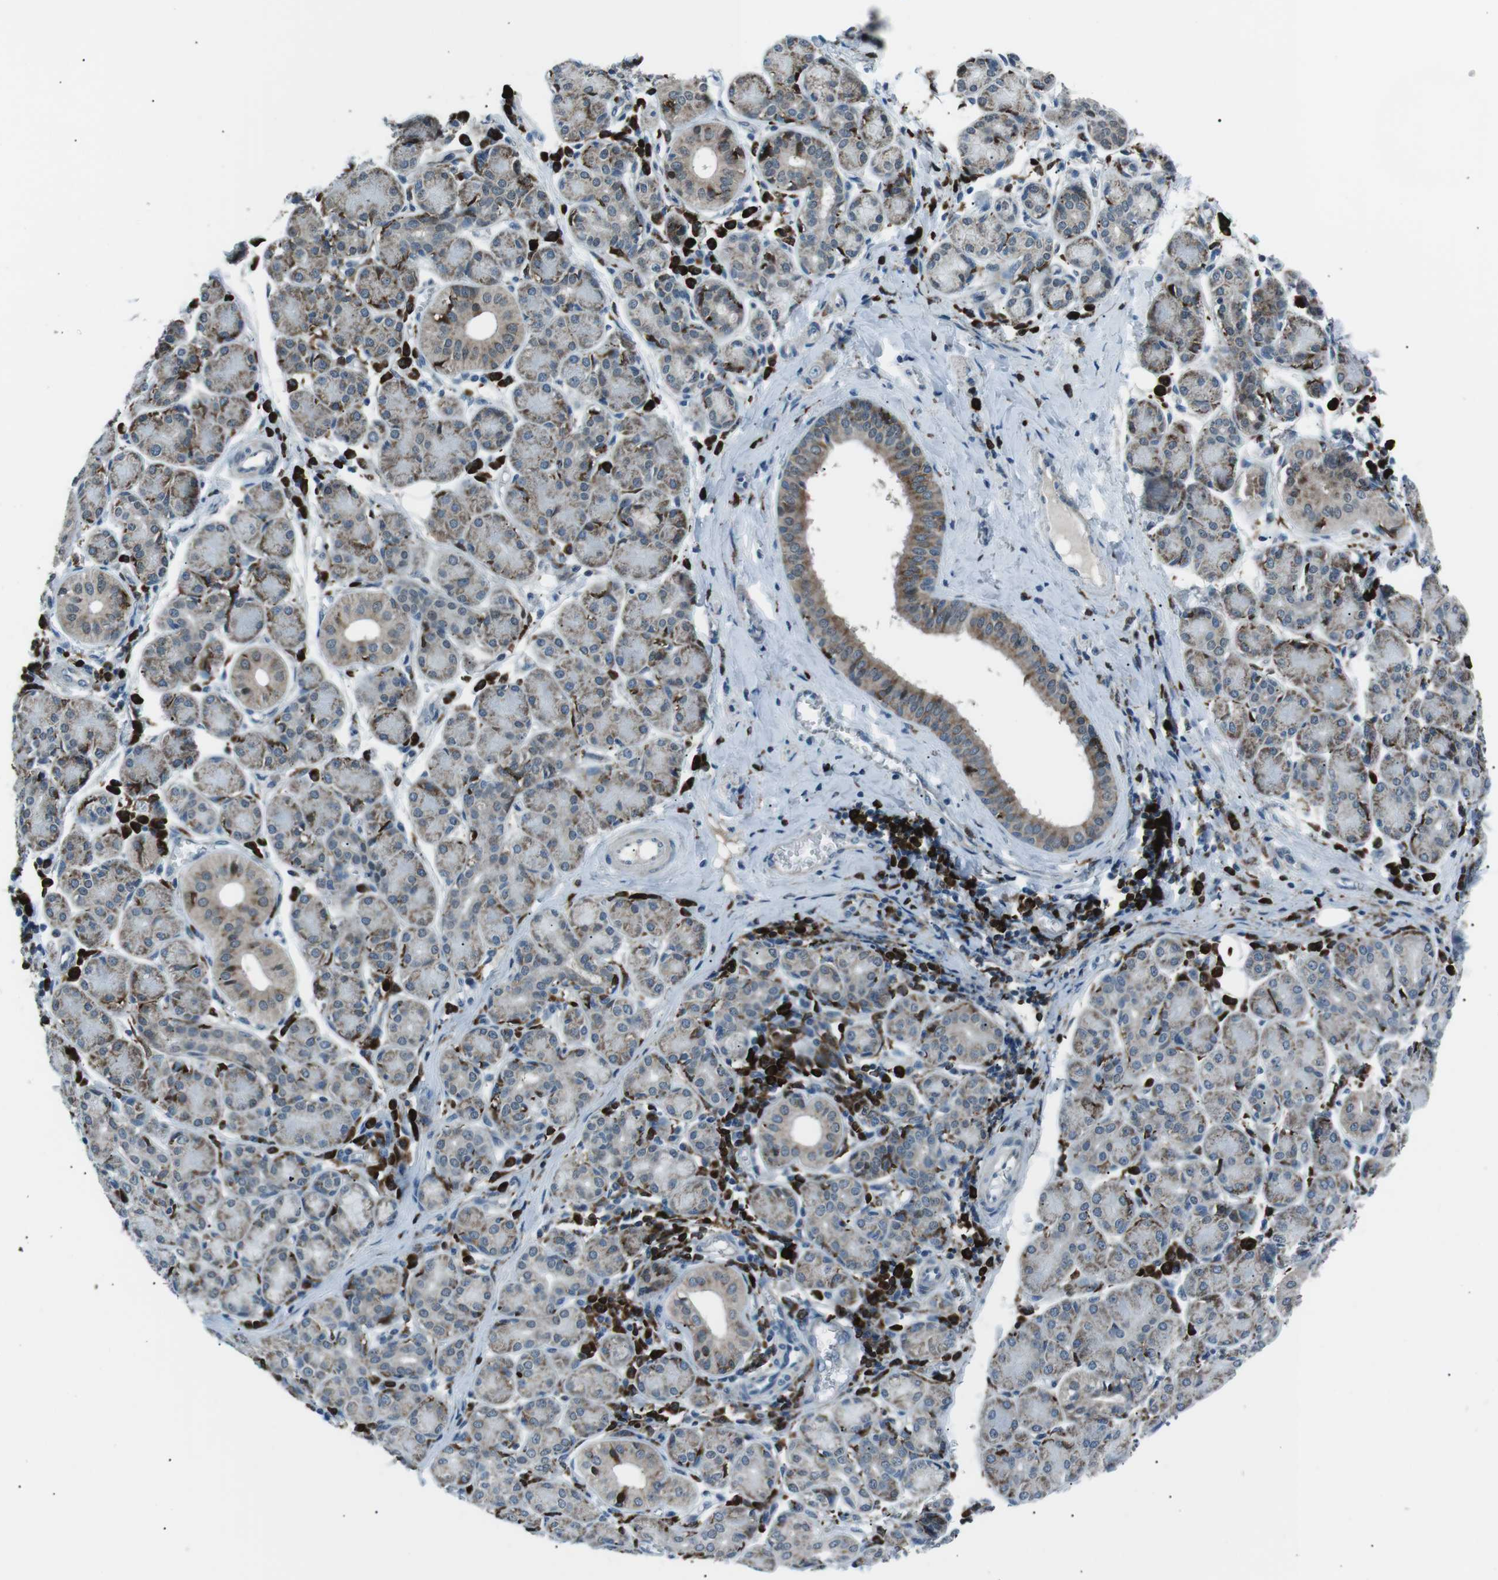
{"staining": {"intensity": "moderate", "quantity": "25%-75%", "location": "cytoplasmic/membranous,nuclear"}, "tissue": "salivary gland", "cell_type": "Glandular cells", "image_type": "normal", "snomed": [{"axis": "morphology", "description": "Normal tissue, NOS"}, {"axis": "morphology", "description": "Inflammation, NOS"}, {"axis": "topography", "description": "Lymph node"}, {"axis": "topography", "description": "Salivary gland"}], "caption": "Protein staining reveals moderate cytoplasmic/membranous,nuclear expression in approximately 25%-75% of glandular cells in unremarkable salivary gland. (Brightfield microscopy of DAB IHC at high magnification).", "gene": "BLNK", "patient": {"sex": "male", "age": 3}}